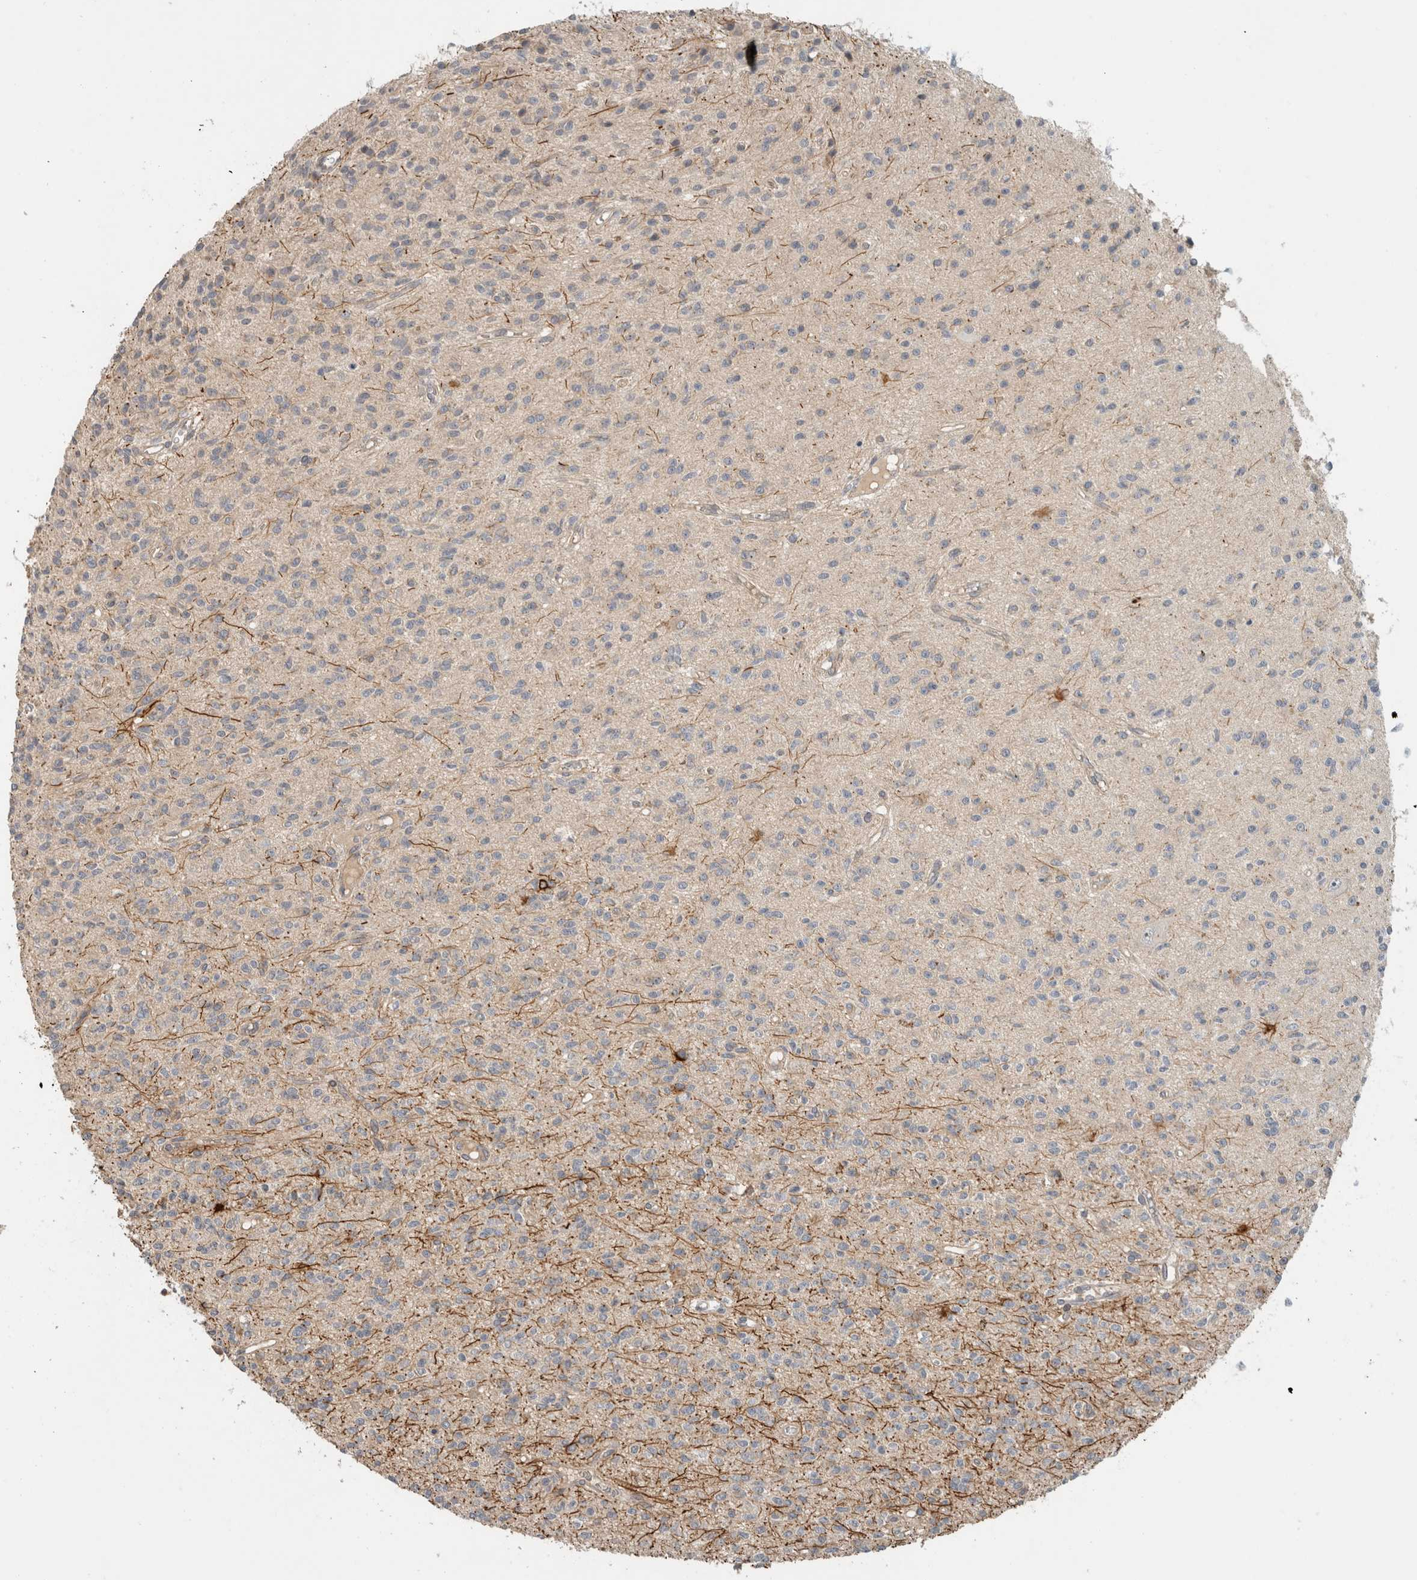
{"staining": {"intensity": "negative", "quantity": "none", "location": "none"}, "tissue": "glioma", "cell_type": "Tumor cells", "image_type": "cancer", "snomed": [{"axis": "morphology", "description": "Glioma, malignant, High grade"}, {"axis": "topography", "description": "Brain"}], "caption": "DAB (3,3'-diaminobenzidine) immunohistochemical staining of human glioma exhibits no significant expression in tumor cells.", "gene": "ERCC6L2", "patient": {"sex": "male", "age": 34}}